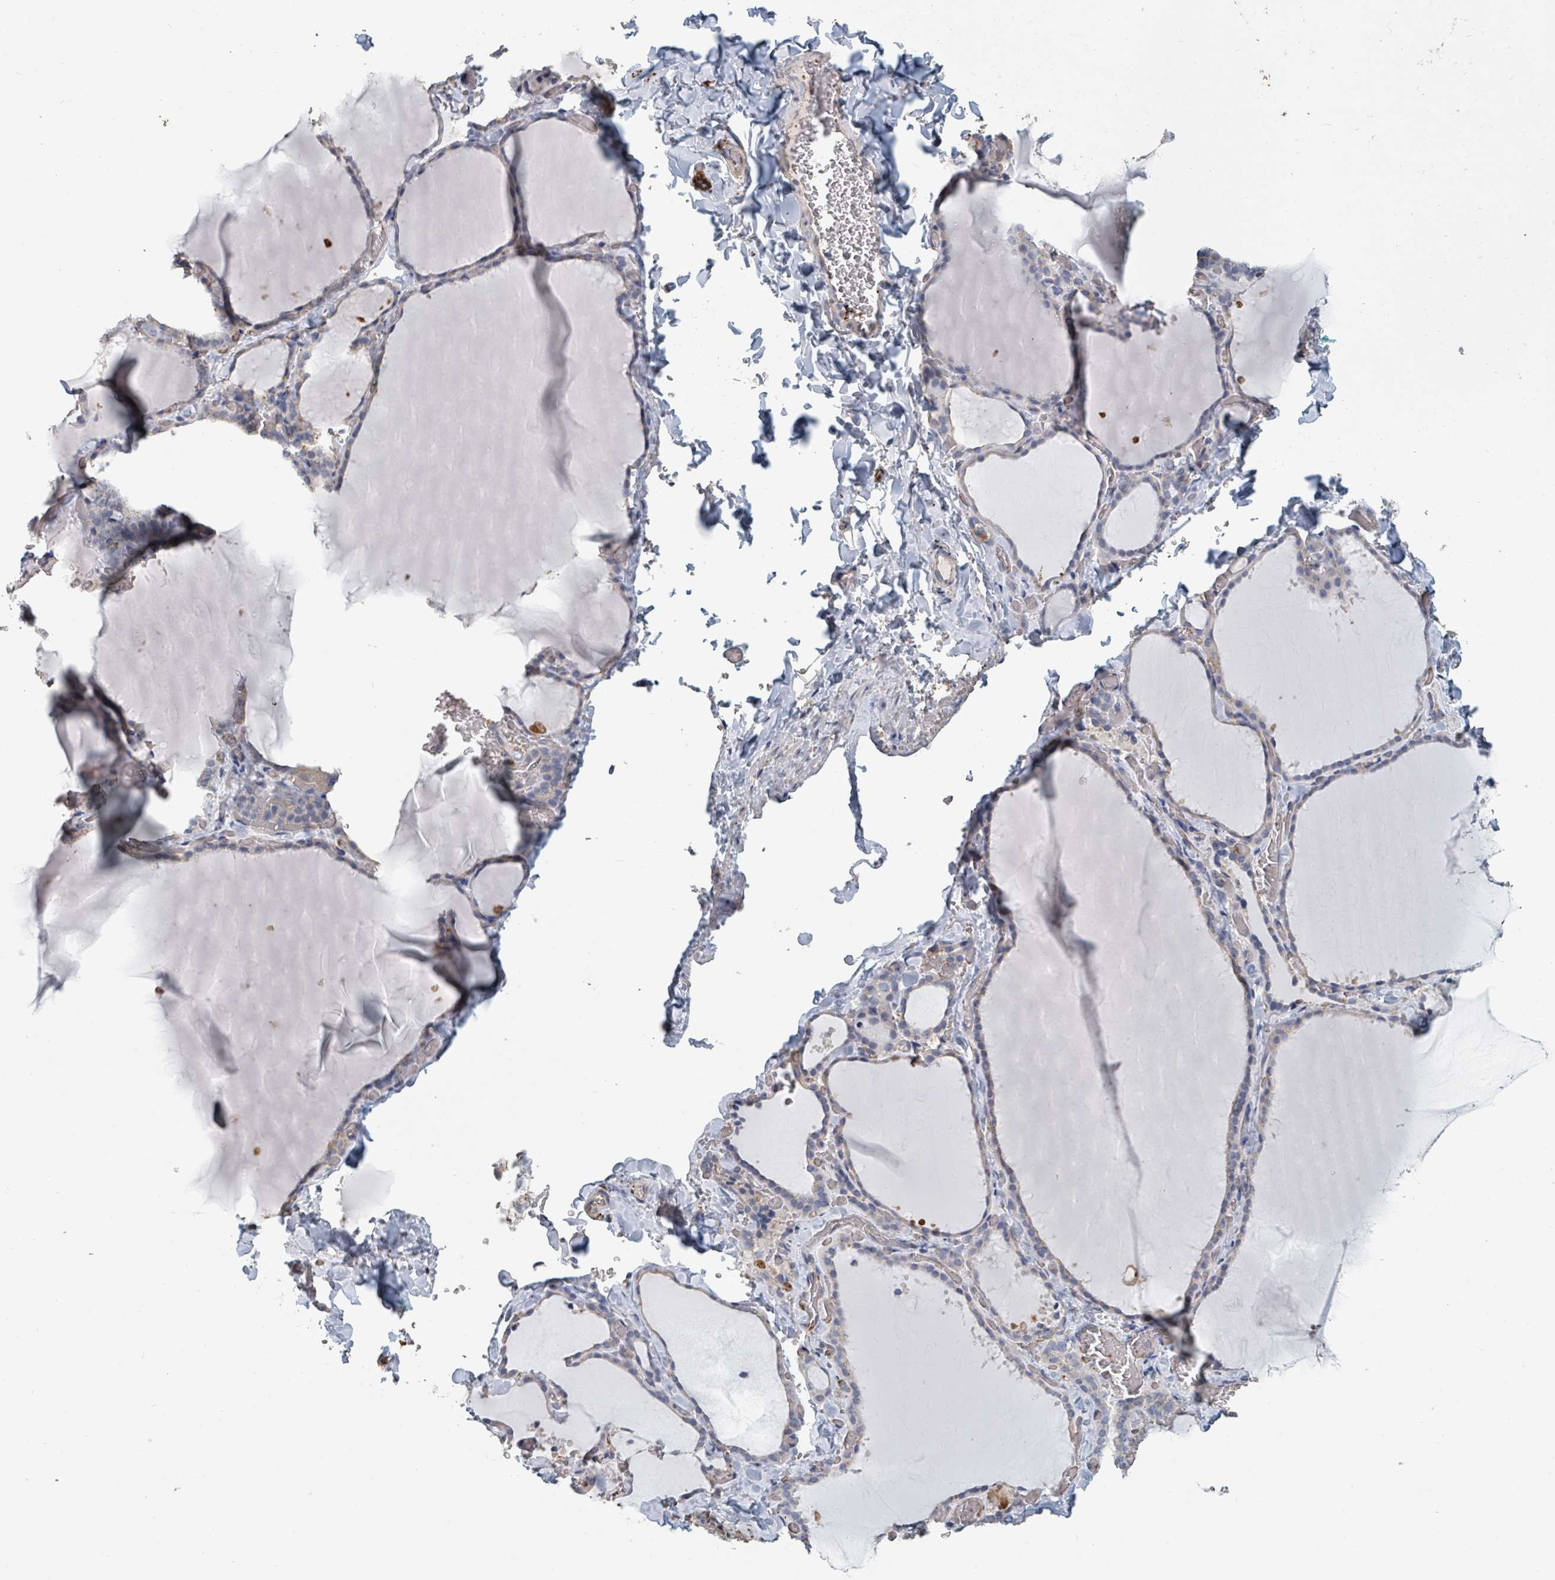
{"staining": {"intensity": "negative", "quantity": "none", "location": "none"}, "tissue": "thyroid gland", "cell_type": "Glandular cells", "image_type": "normal", "snomed": [{"axis": "morphology", "description": "Normal tissue, NOS"}, {"axis": "topography", "description": "Thyroid gland"}], "caption": "Photomicrograph shows no protein positivity in glandular cells of benign thyroid gland.", "gene": "PLAUR", "patient": {"sex": "female", "age": 22}}